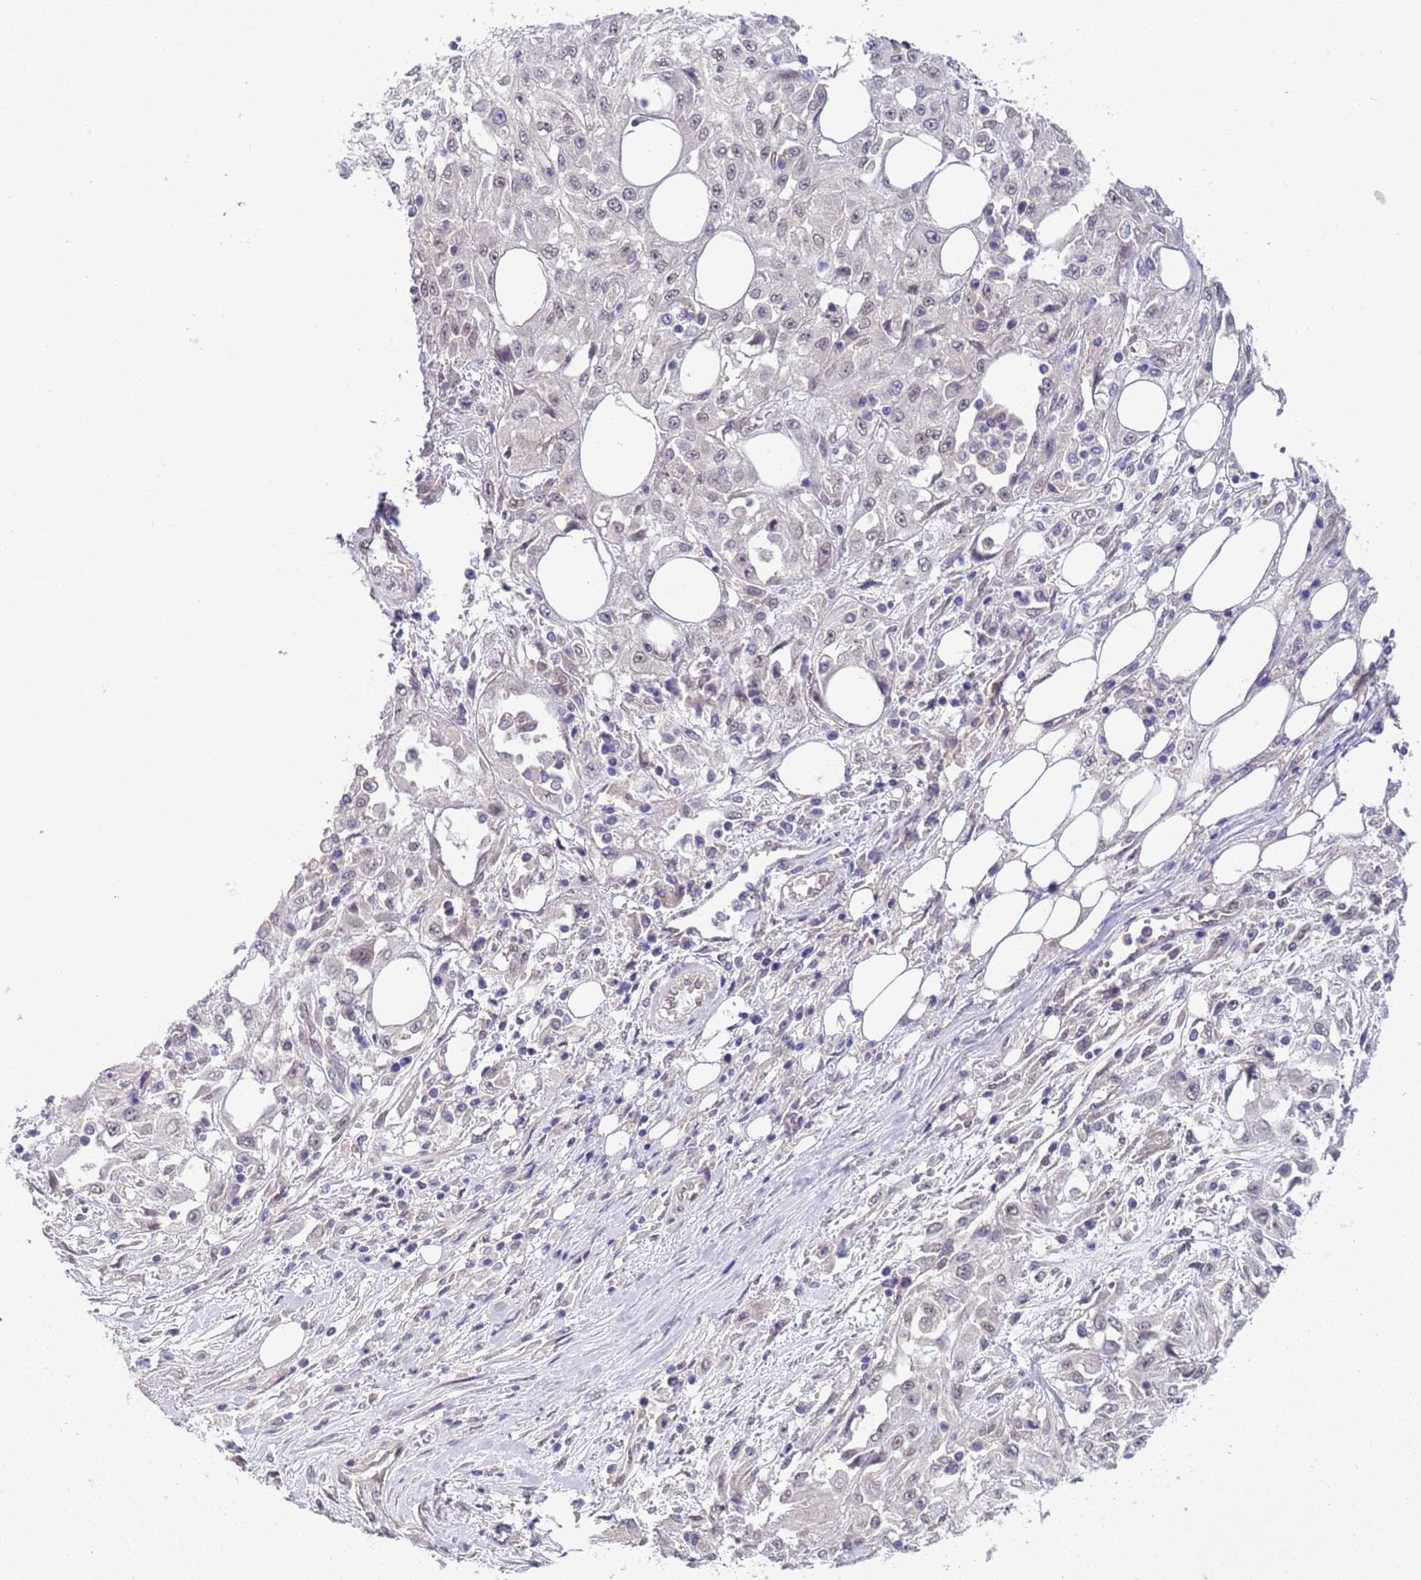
{"staining": {"intensity": "weak", "quantity": "<25%", "location": "nuclear"}, "tissue": "skin cancer", "cell_type": "Tumor cells", "image_type": "cancer", "snomed": [{"axis": "morphology", "description": "Squamous cell carcinoma, NOS"}, {"axis": "morphology", "description": "Squamous cell carcinoma, metastatic, NOS"}, {"axis": "topography", "description": "Skin"}, {"axis": "topography", "description": "Lymph node"}], "caption": "The IHC image has no significant positivity in tumor cells of skin metastatic squamous cell carcinoma tissue. The staining is performed using DAB (3,3'-diaminobenzidine) brown chromogen with nuclei counter-stained in using hematoxylin.", "gene": "TRMT10A", "patient": {"sex": "male", "age": 75}}